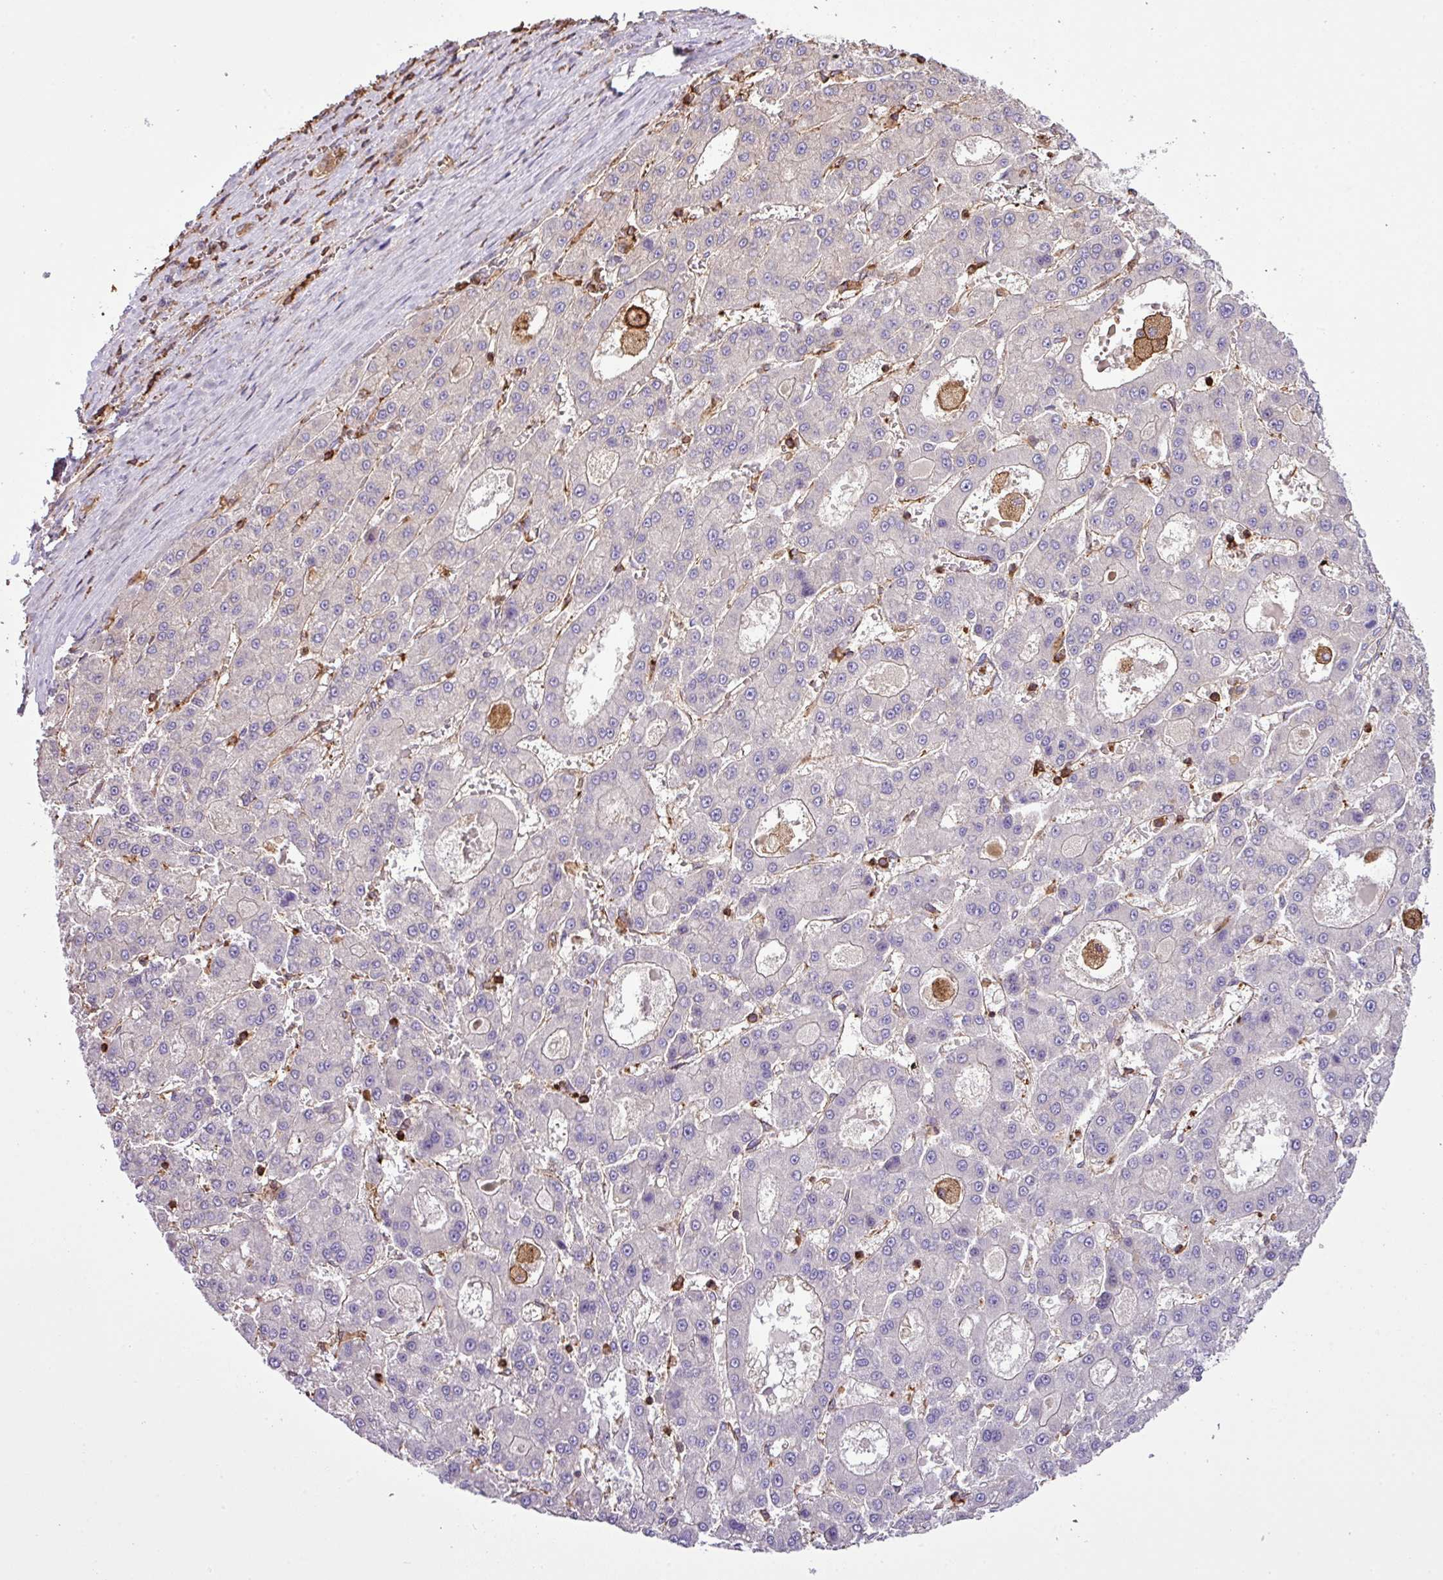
{"staining": {"intensity": "negative", "quantity": "none", "location": "none"}, "tissue": "liver cancer", "cell_type": "Tumor cells", "image_type": "cancer", "snomed": [{"axis": "morphology", "description": "Carcinoma, Hepatocellular, NOS"}, {"axis": "topography", "description": "Liver"}], "caption": "Liver cancer (hepatocellular carcinoma) was stained to show a protein in brown. There is no significant staining in tumor cells.", "gene": "PGAP6", "patient": {"sex": "male", "age": 70}}